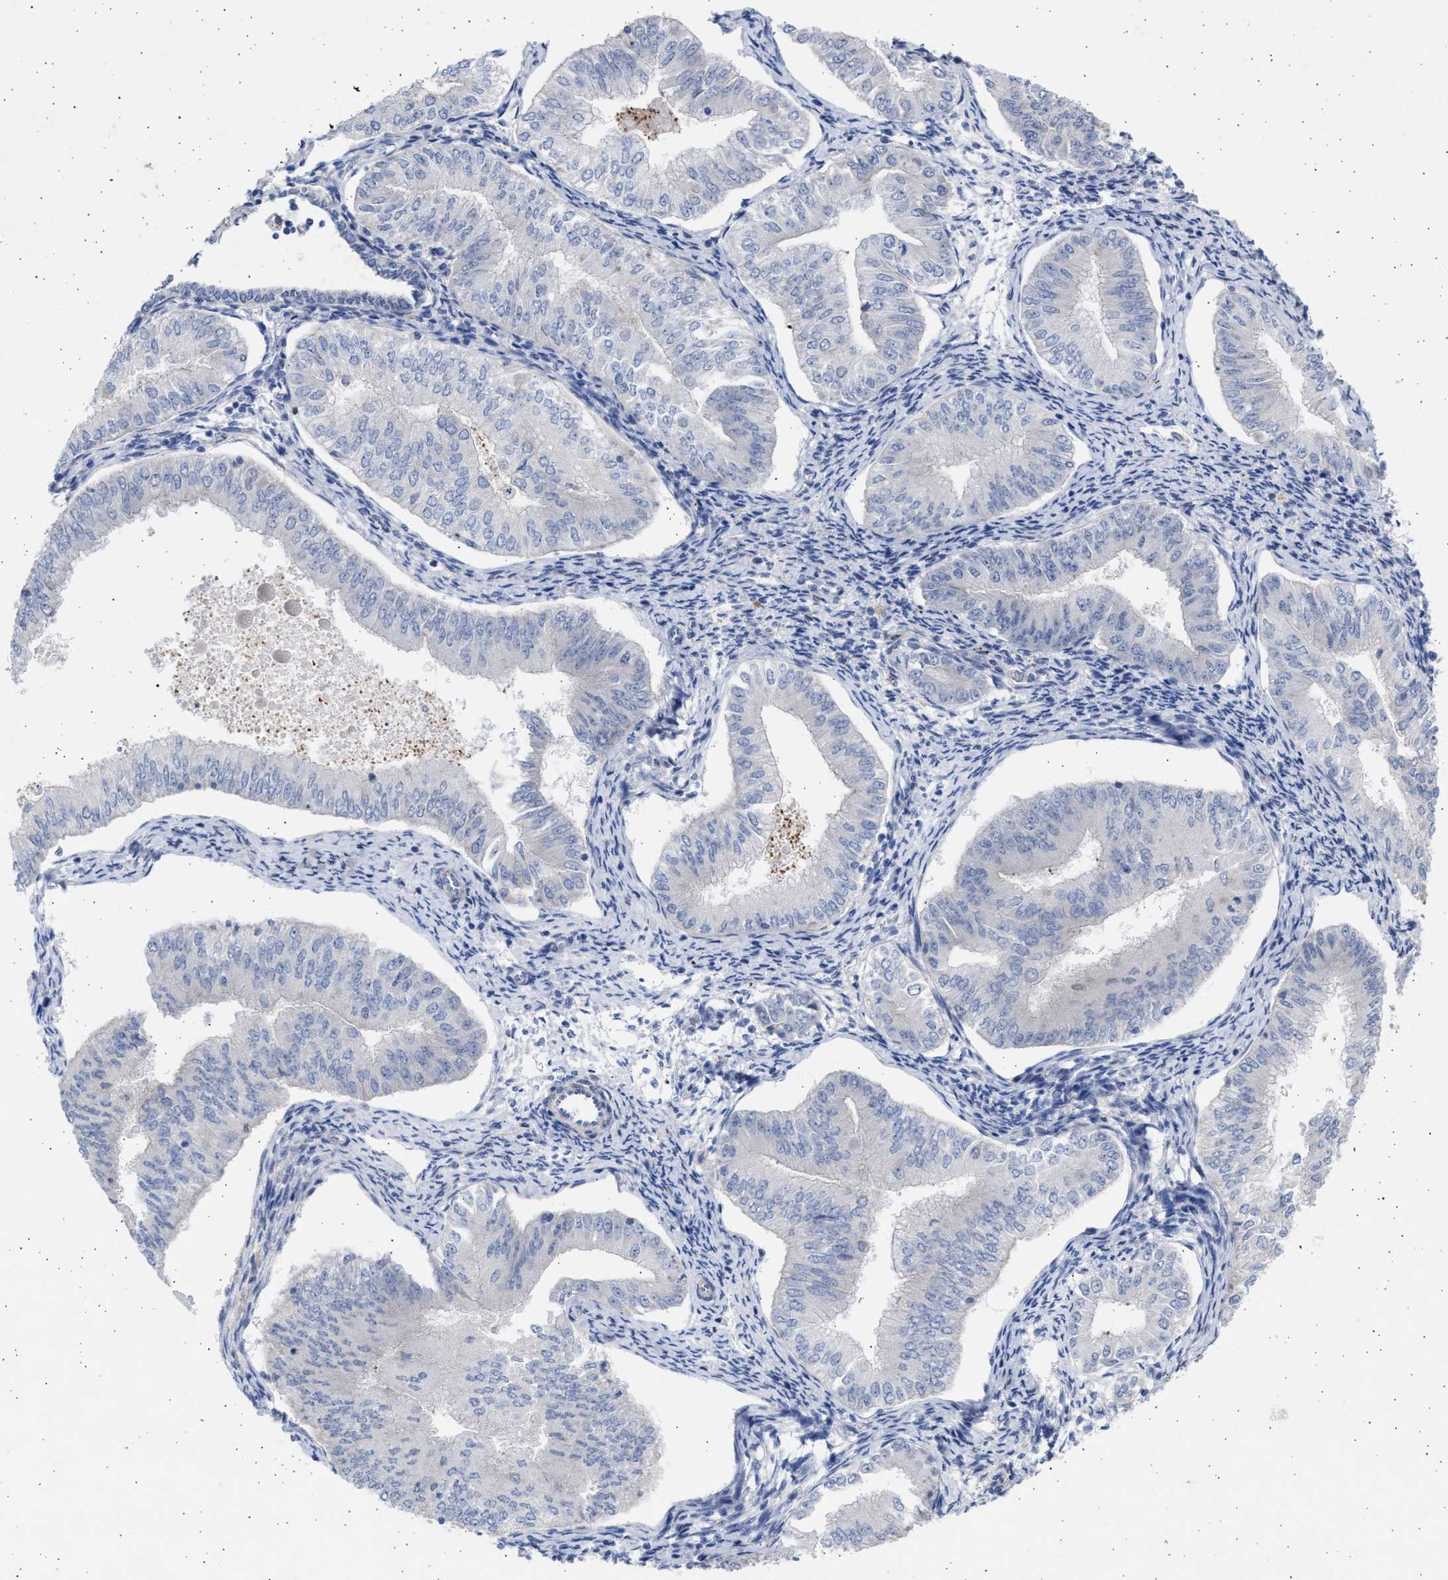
{"staining": {"intensity": "negative", "quantity": "none", "location": "none"}, "tissue": "endometrial cancer", "cell_type": "Tumor cells", "image_type": "cancer", "snomed": [{"axis": "morphology", "description": "Normal tissue, NOS"}, {"axis": "morphology", "description": "Adenocarcinoma, NOS"}, {"axis": "topography", "description": "Endometrium"}], "caption": "Tumor cells are negative for protein expression in human endometrial adenocarcinoma.", "gene": "NBR1", "patient": {"sex": "female", "age": 53}}